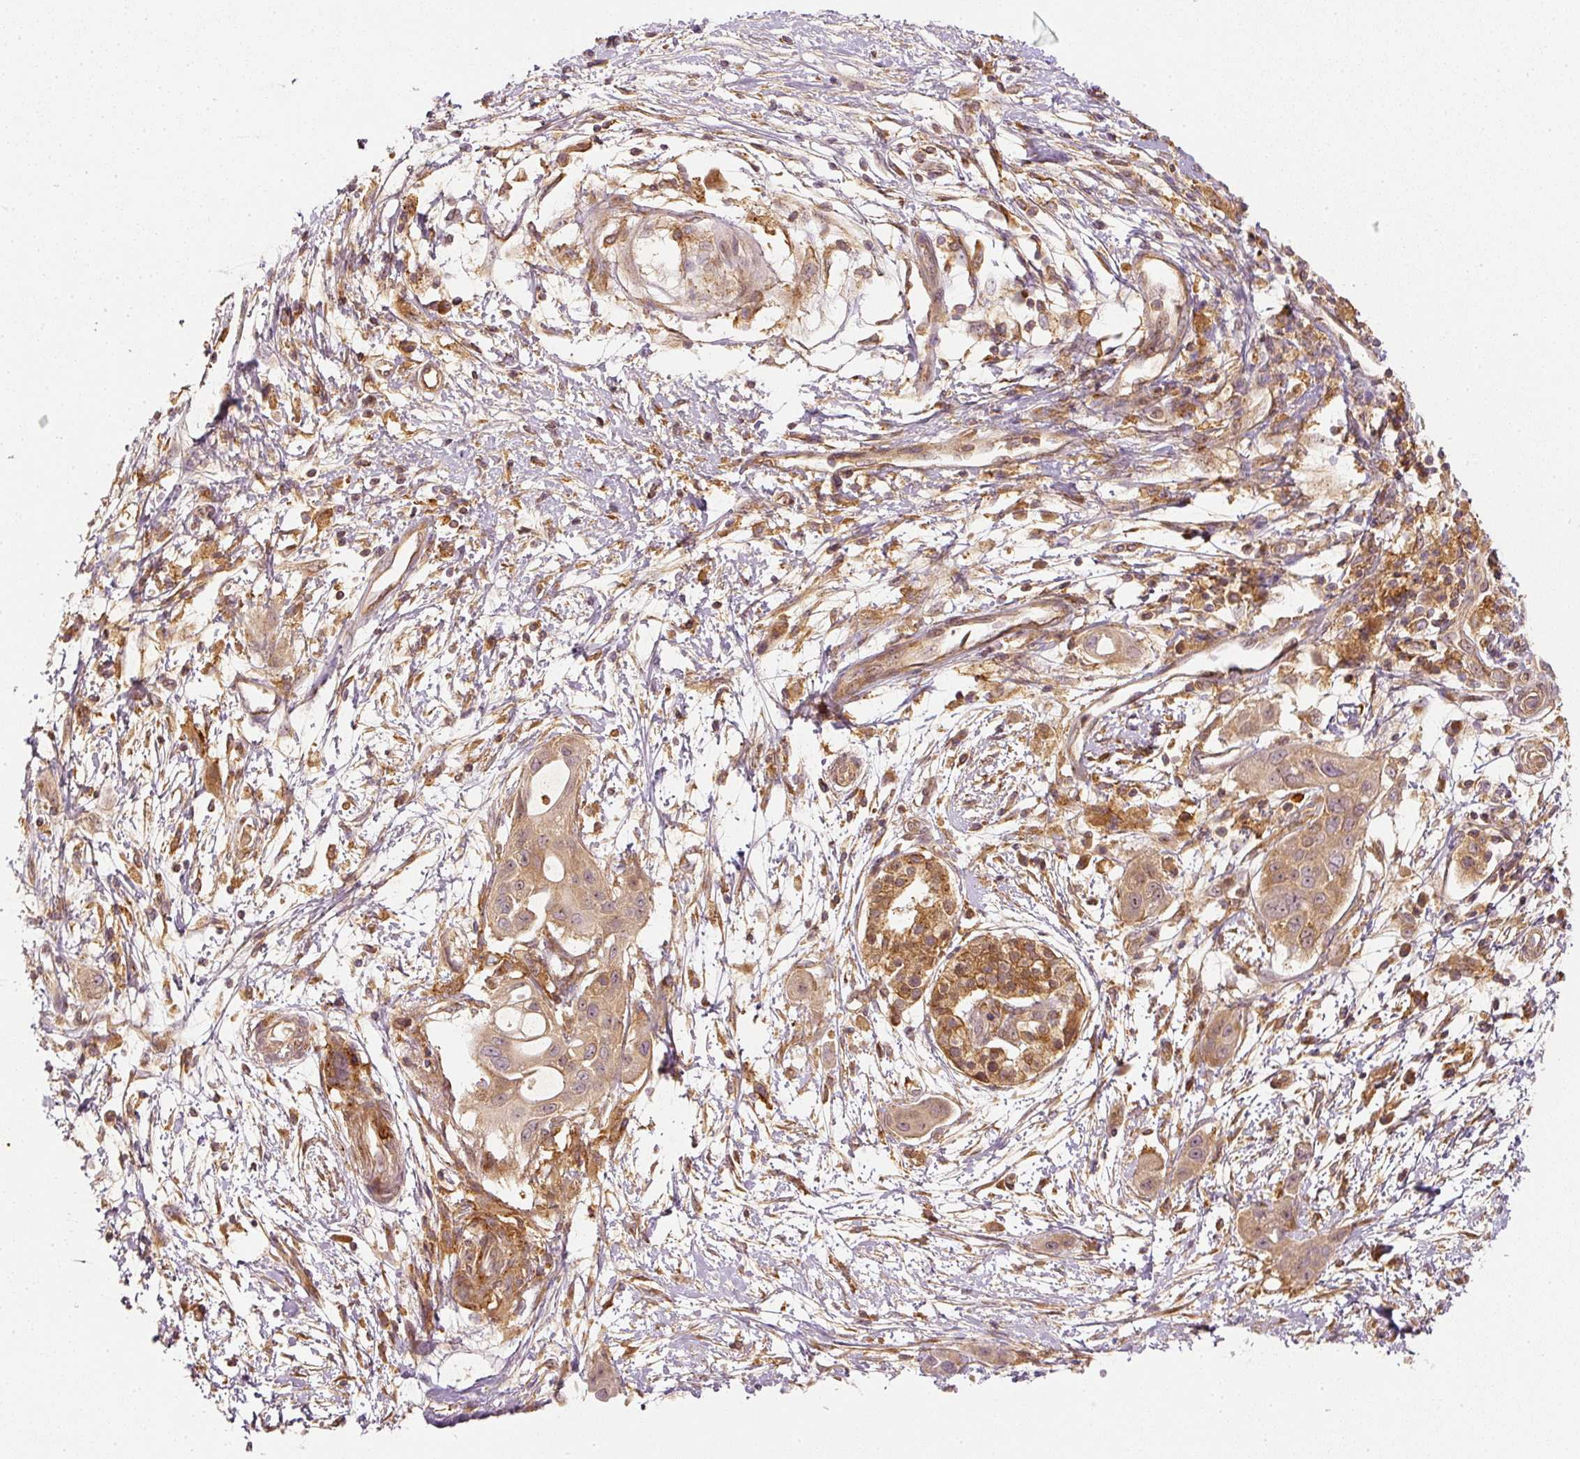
{"staining": {"intensity": "weak", "quantity": ">75%", "location": "cytoplasmic/membranous"}, "tissue": "pancreatic cancer", "cell_type": "Tumor cells", "image_type": "cancer", "snomed": [{"axis": "morphology", "description": "Adenocarcinoma, NOS"}, {"axis": "topography", "description": "Pancreas"}], "caption": "Human pancreatic cancer stained for a protein (brown) exhibits weak cytoplasmic/membranous positive staining in approximately >75% of tumor cells.", "gene": "ZNF580", "patient": {"sex": "male", "age": 68}}